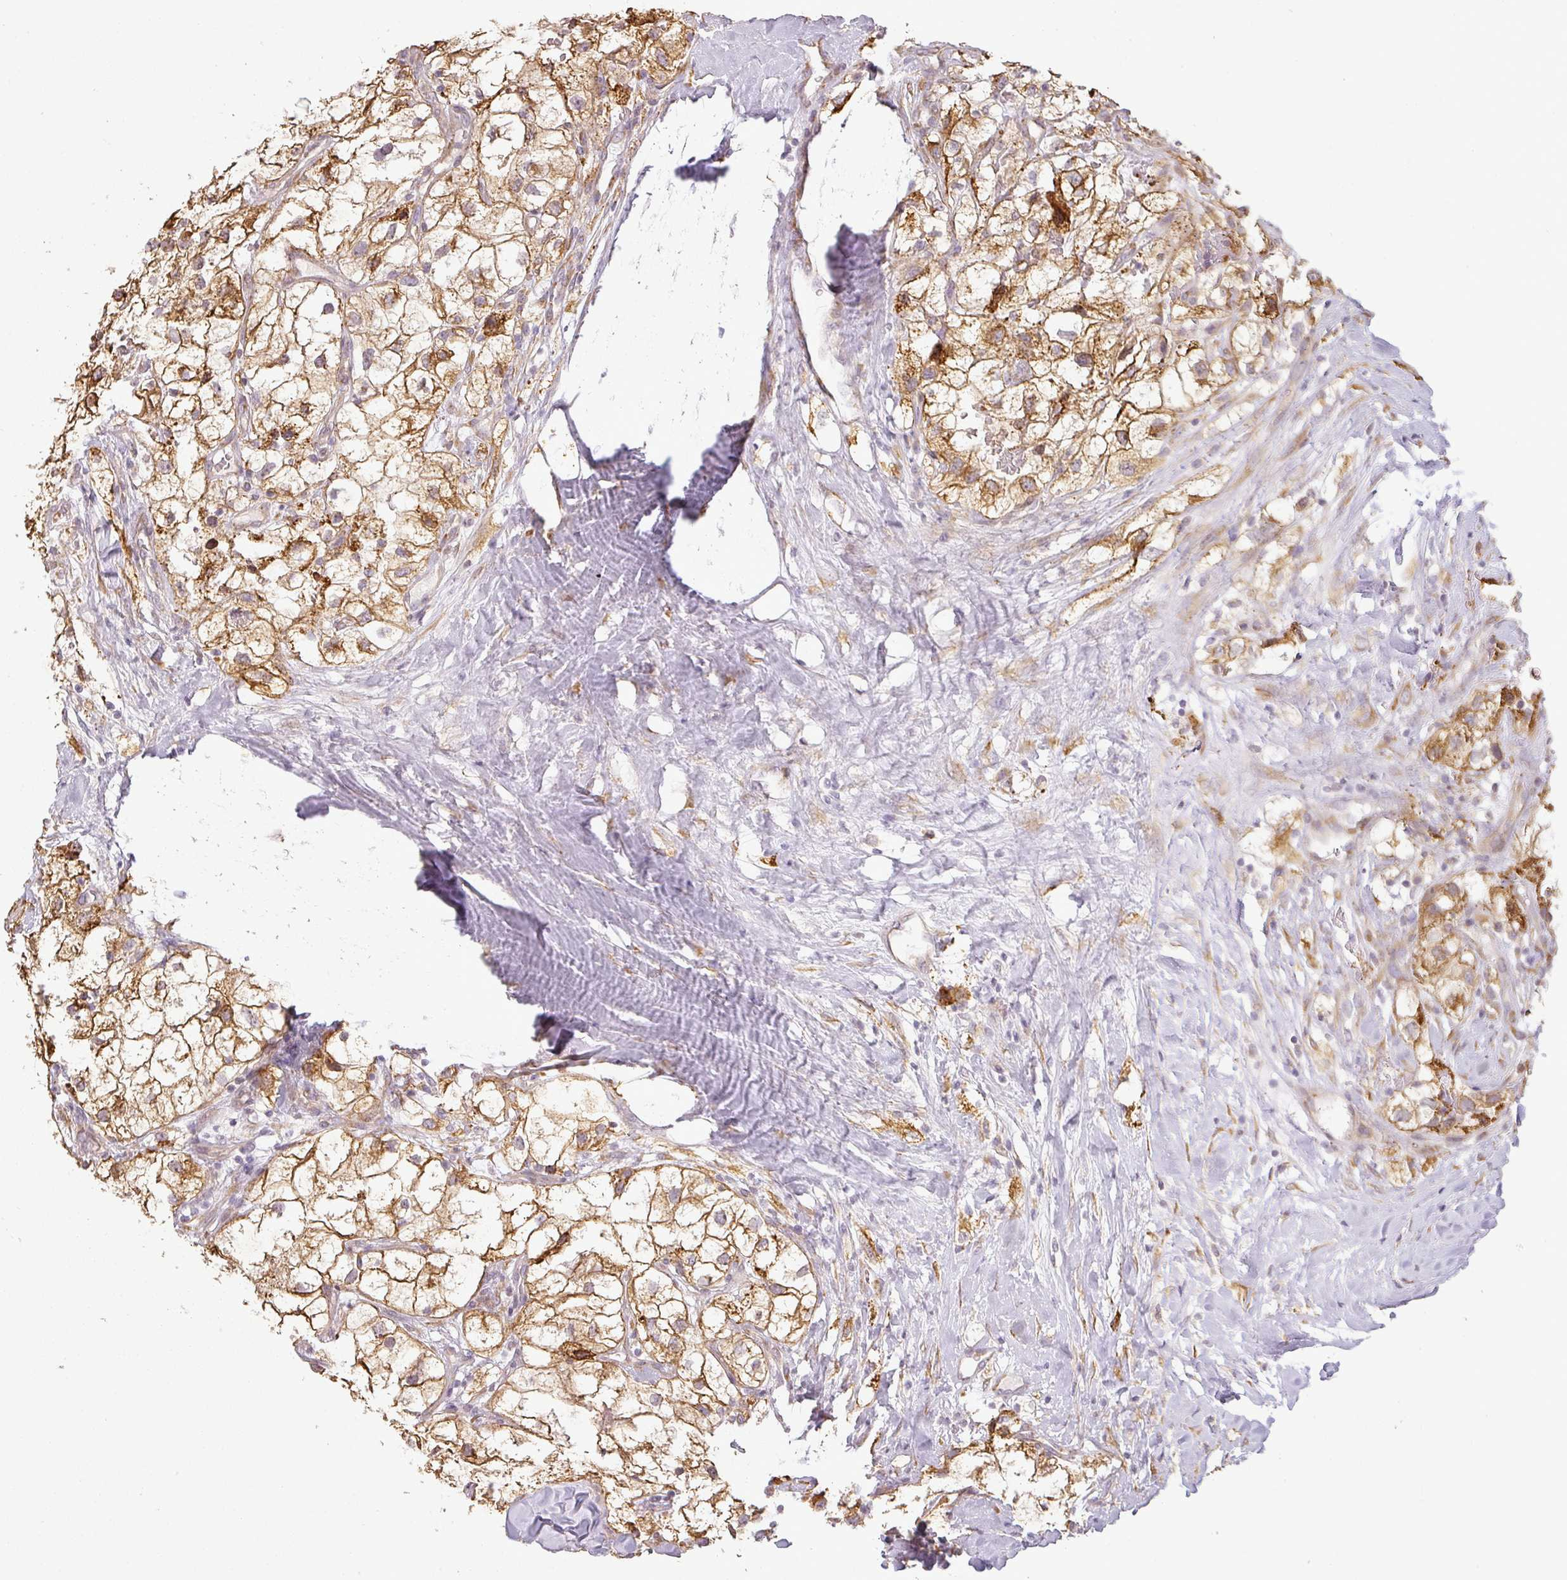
{"staining": {"intensity": "strong", "quantity": ">75%", "location": "cytoplasmic/membranous"}, "tissue": "renal cancer", "cell_type": "Tumor cells", "image_type": "cancer", "snomed": [{"axis": "morphology", "description": "Adenocarcinoma, NOS"}, {"axis": "topography", "description": "Kidney"}], "caption": "Immunohistochemical staining of renal cancer (adenocarcinoma) reveals high levels of strong cytoplasmic/membranous protein staining in about >75% of tumor cells.", "gene": "CCDC144A", "patient": {"sex": "male", "age": 59}}